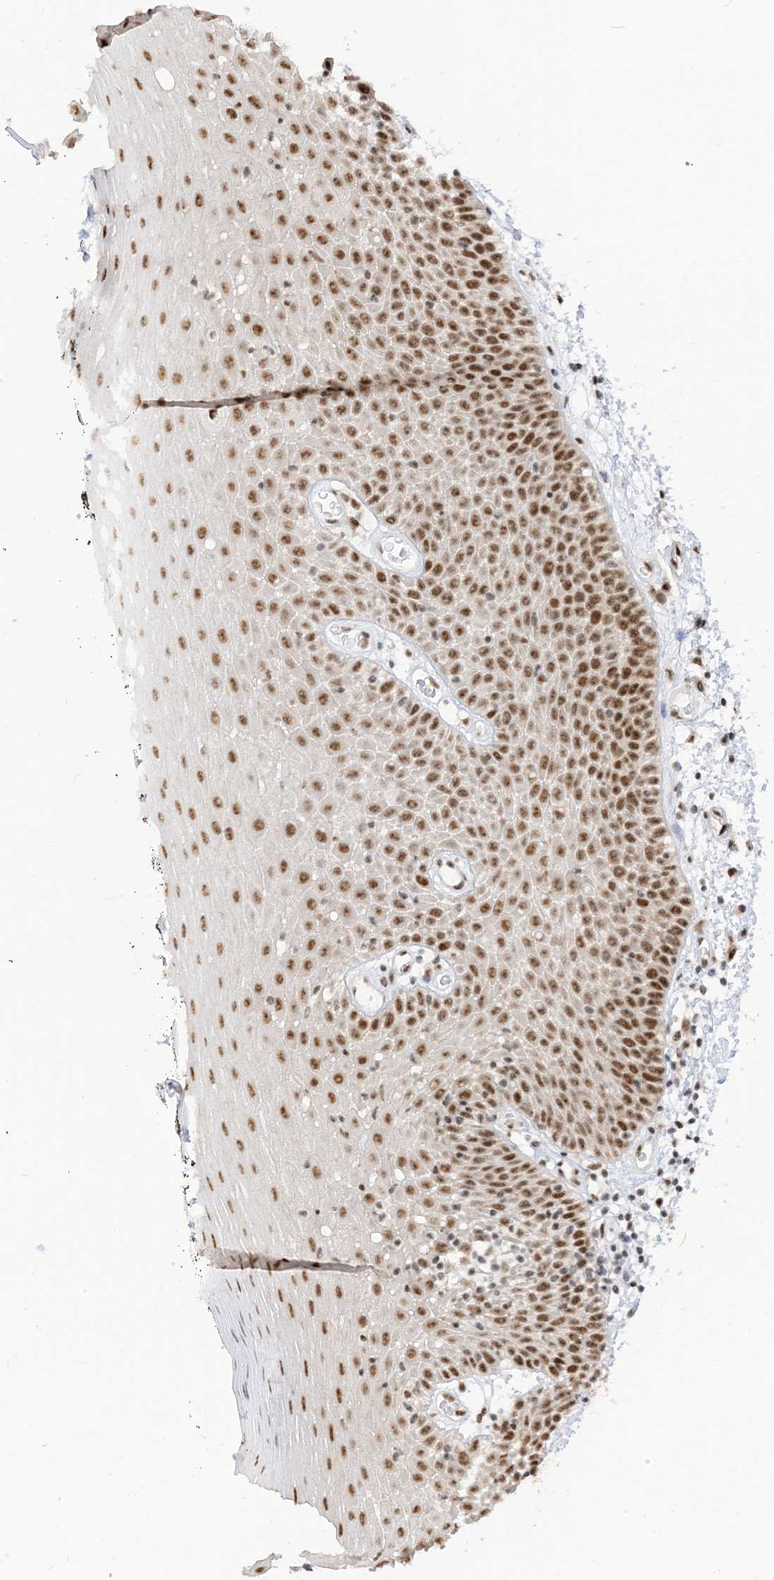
{"staining": {"intensity": "strong", "quantity": ">75%", "location": "nuclear"}, "tissue": "oral mucosa", "cell_type": "Squamous epithelial cells", "image_type": "normal", "snomed": [{"axis": "morphology", "description": "Normal tissue, NOS"}, {"axis": "topography", "description": "Oral tissue"}], "caption": "IHC image of benign oral mucosa stained for a protein (brown), which exhibits high levels of strong nuclear expression in approximately >75% of squamous epithelial cells.", "gene": "ARGLU1", "patient": {"sex": "male", "age": 74}}